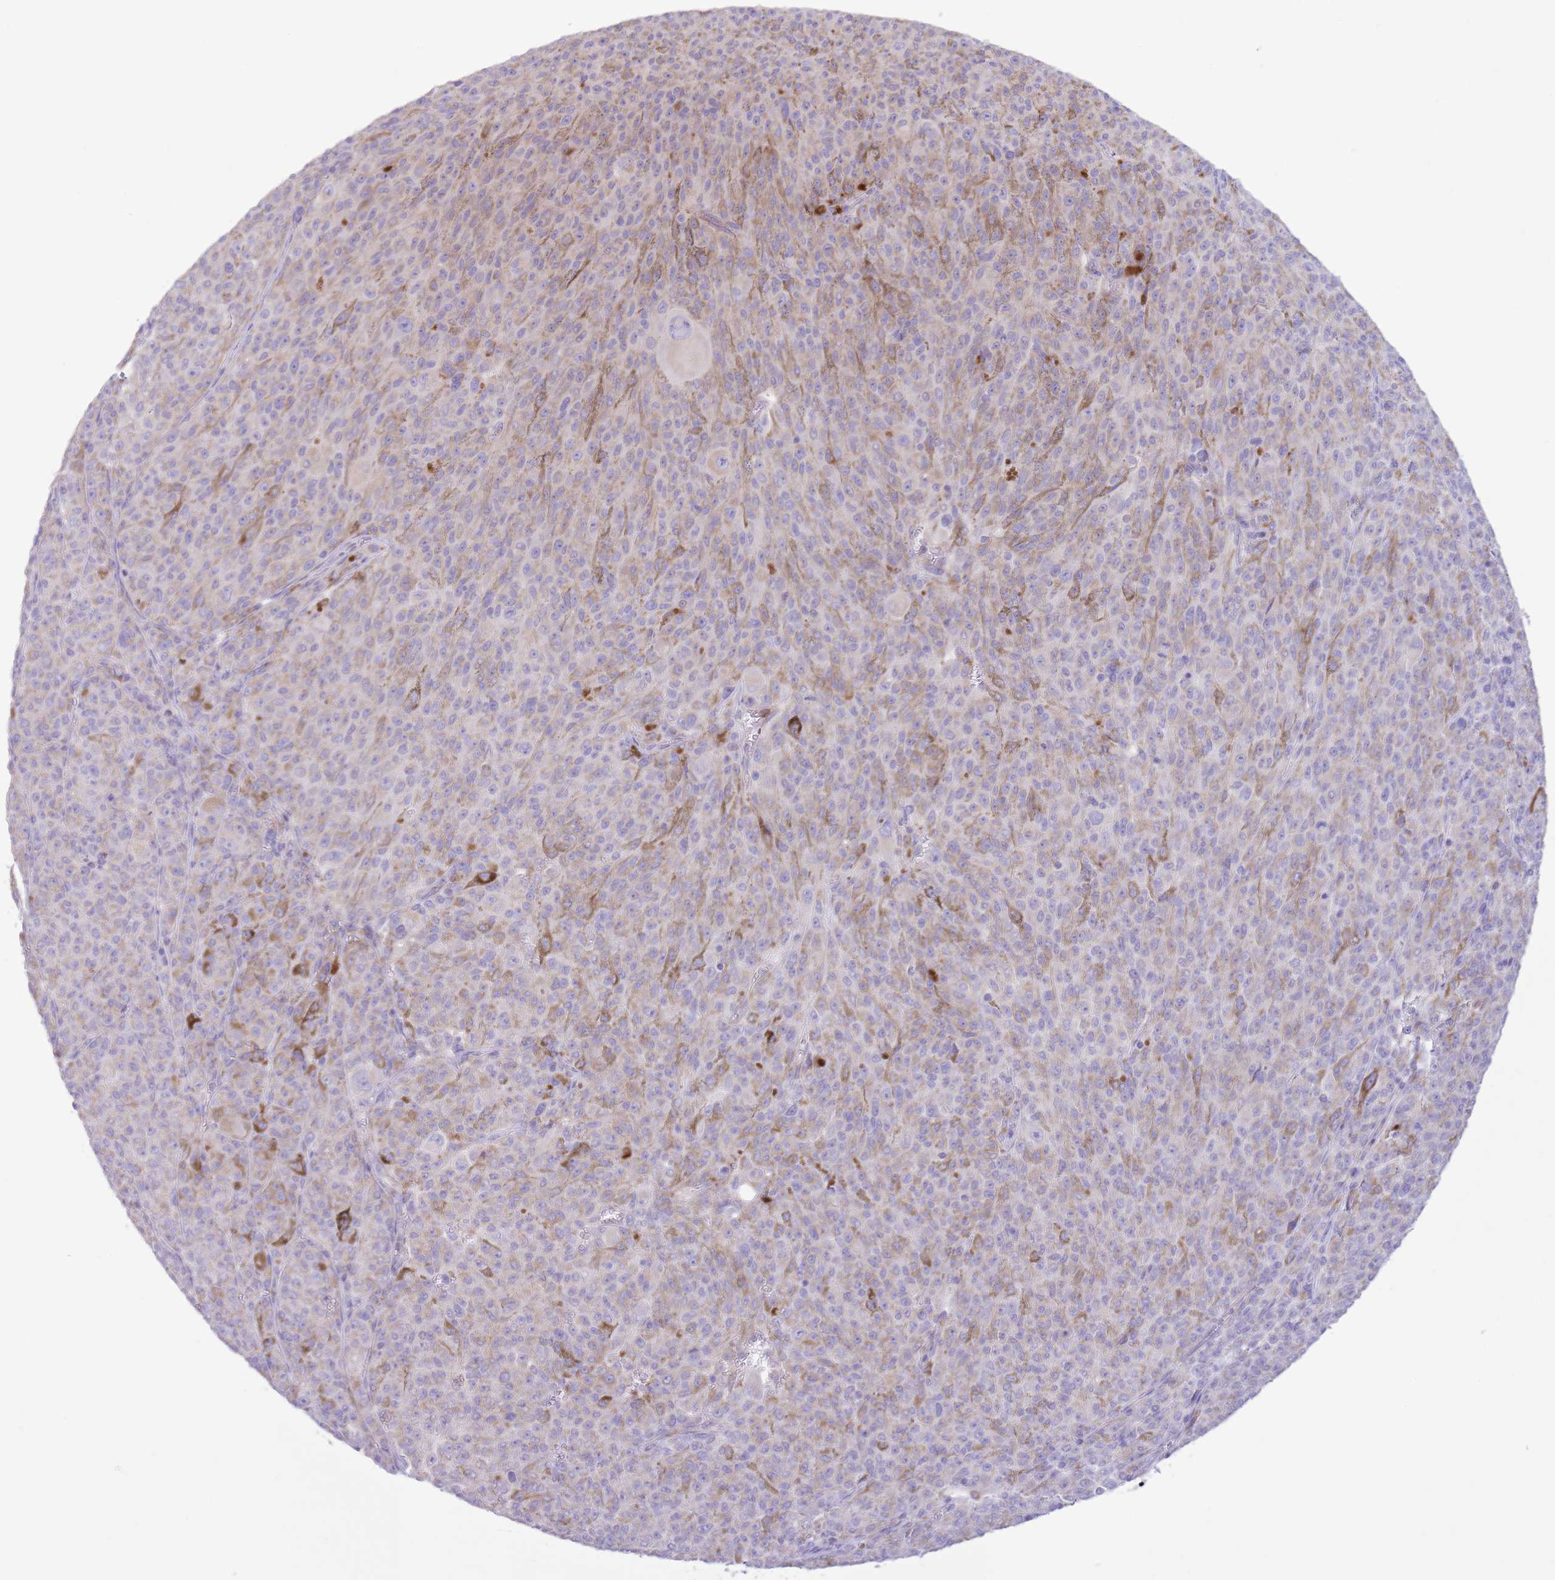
{"staining": {"intensity": "moderate", "quantity": "<25%", "location": "cytoplasmic/membranous"}, "tissue": "melanoma", "cell_type": "Tumor cells", "image_type": "cancer", "snomed": [{"axis": "morphology", "description": "Malignant melanoma, NOS"}, {"axis": "topography", "description": "Skin"}], "caption": "This image shows immunohistochemistry staining of human malignant melanoma, with low moderate cytoplasmic/membranous staining in about <25% of tumor cells.", "gene": "OAZ2", "patient": {"sex": "female", "age": 52}}